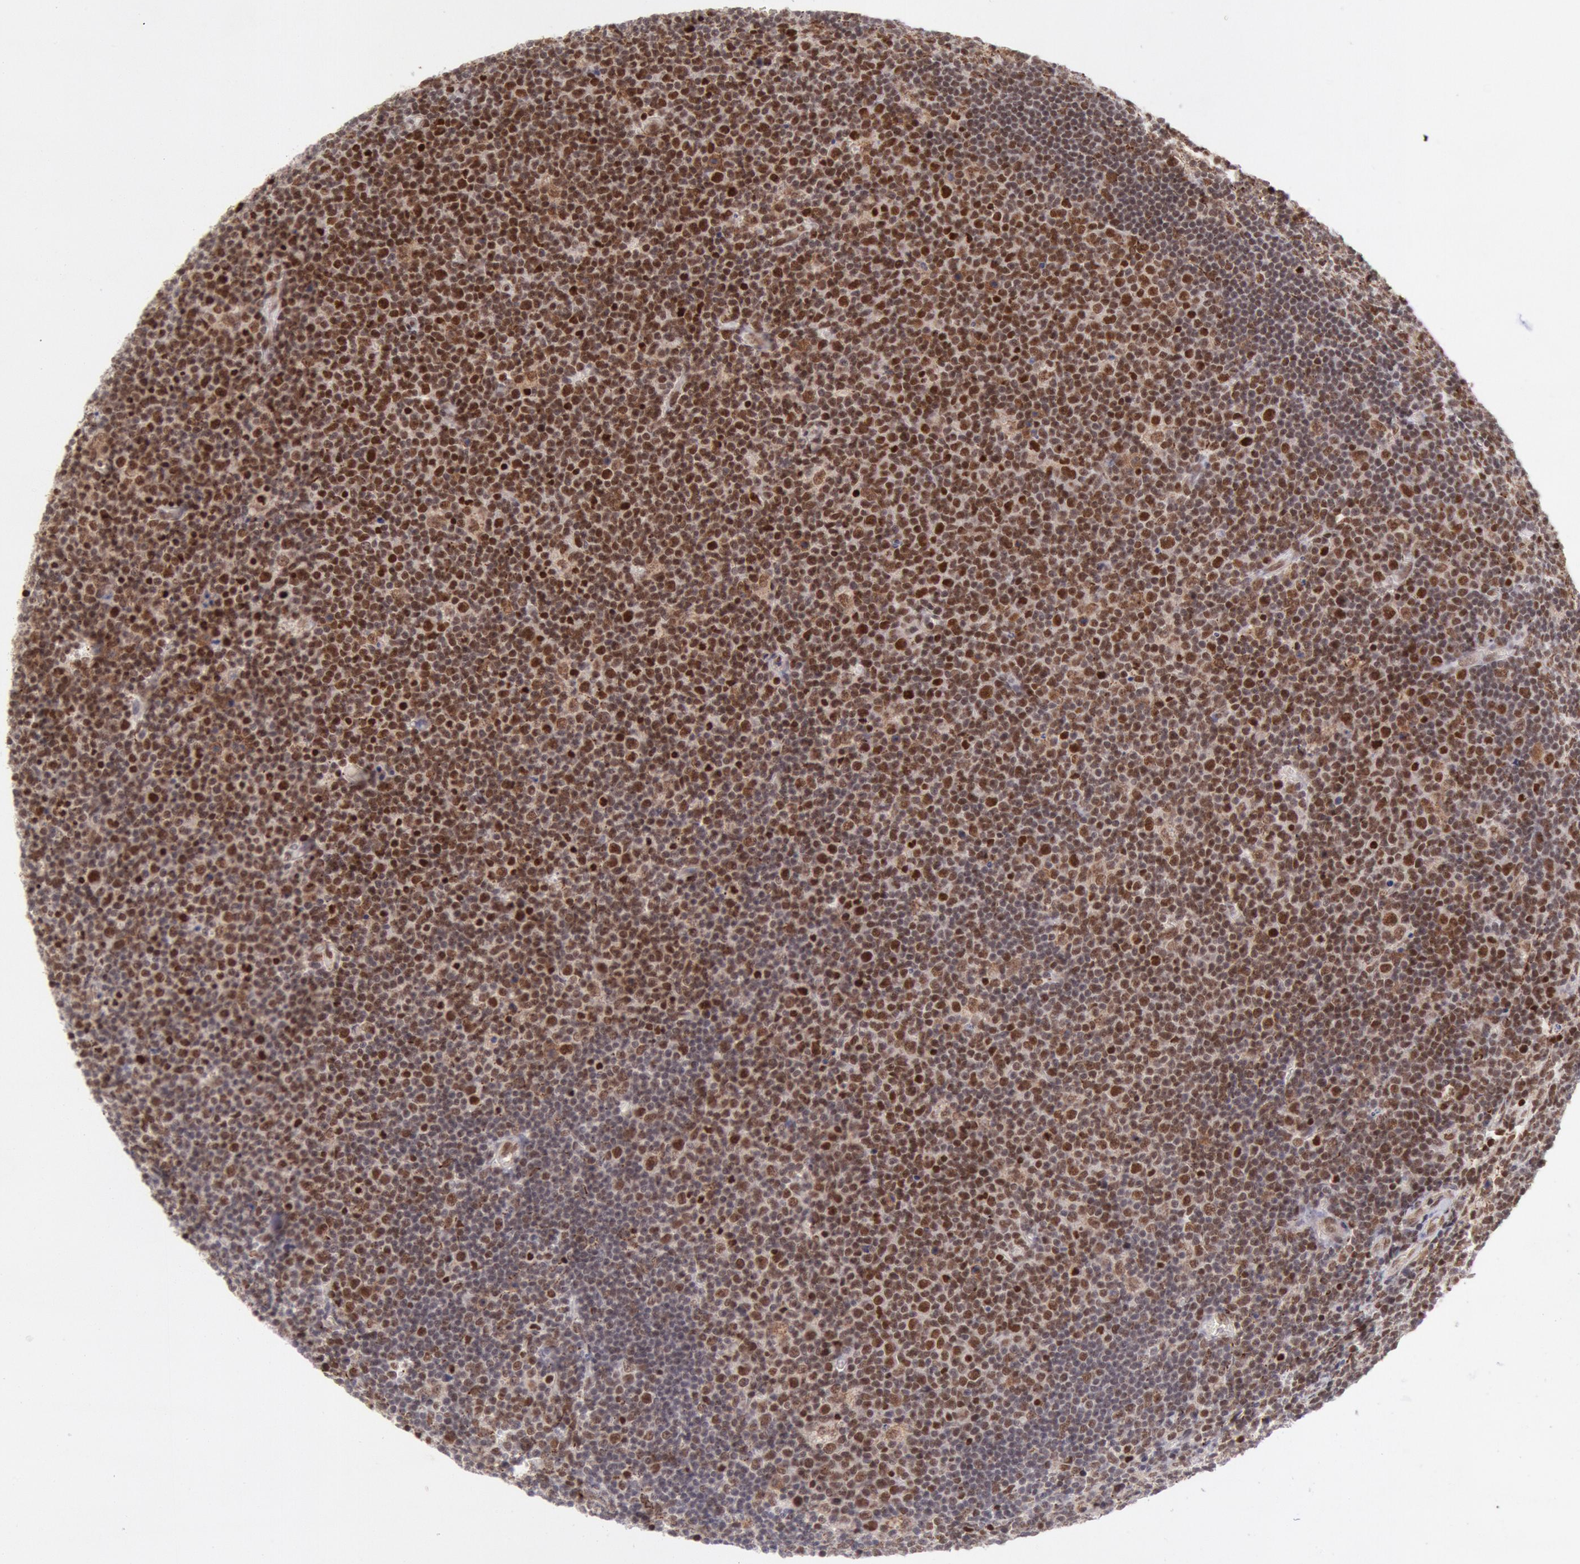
{"staining": {"intensity": "strong", "quantity": ">75%", "location": "nuclear"}, "tissue": "lymphoma", "cell_type": "Tumor cells", "image_type": "cancer", "snomed": [{"axis": "morphology", "description": "Malignant lymphoma, non-Hodgkin's type, Low grade"}, {"axis": "topography", "description": "Lymph node"}], "caption": "Strong nuclear protein staining is appreciated in approximately >75% of tumor cells in malignant lymphoma, non-Hodgkin's type (low-grade). (brown staining indicates protein expression, while blue staining denotes nuclei).", "gene": "CDKN2B", "patient": {"sex": "male", "age": 74}}